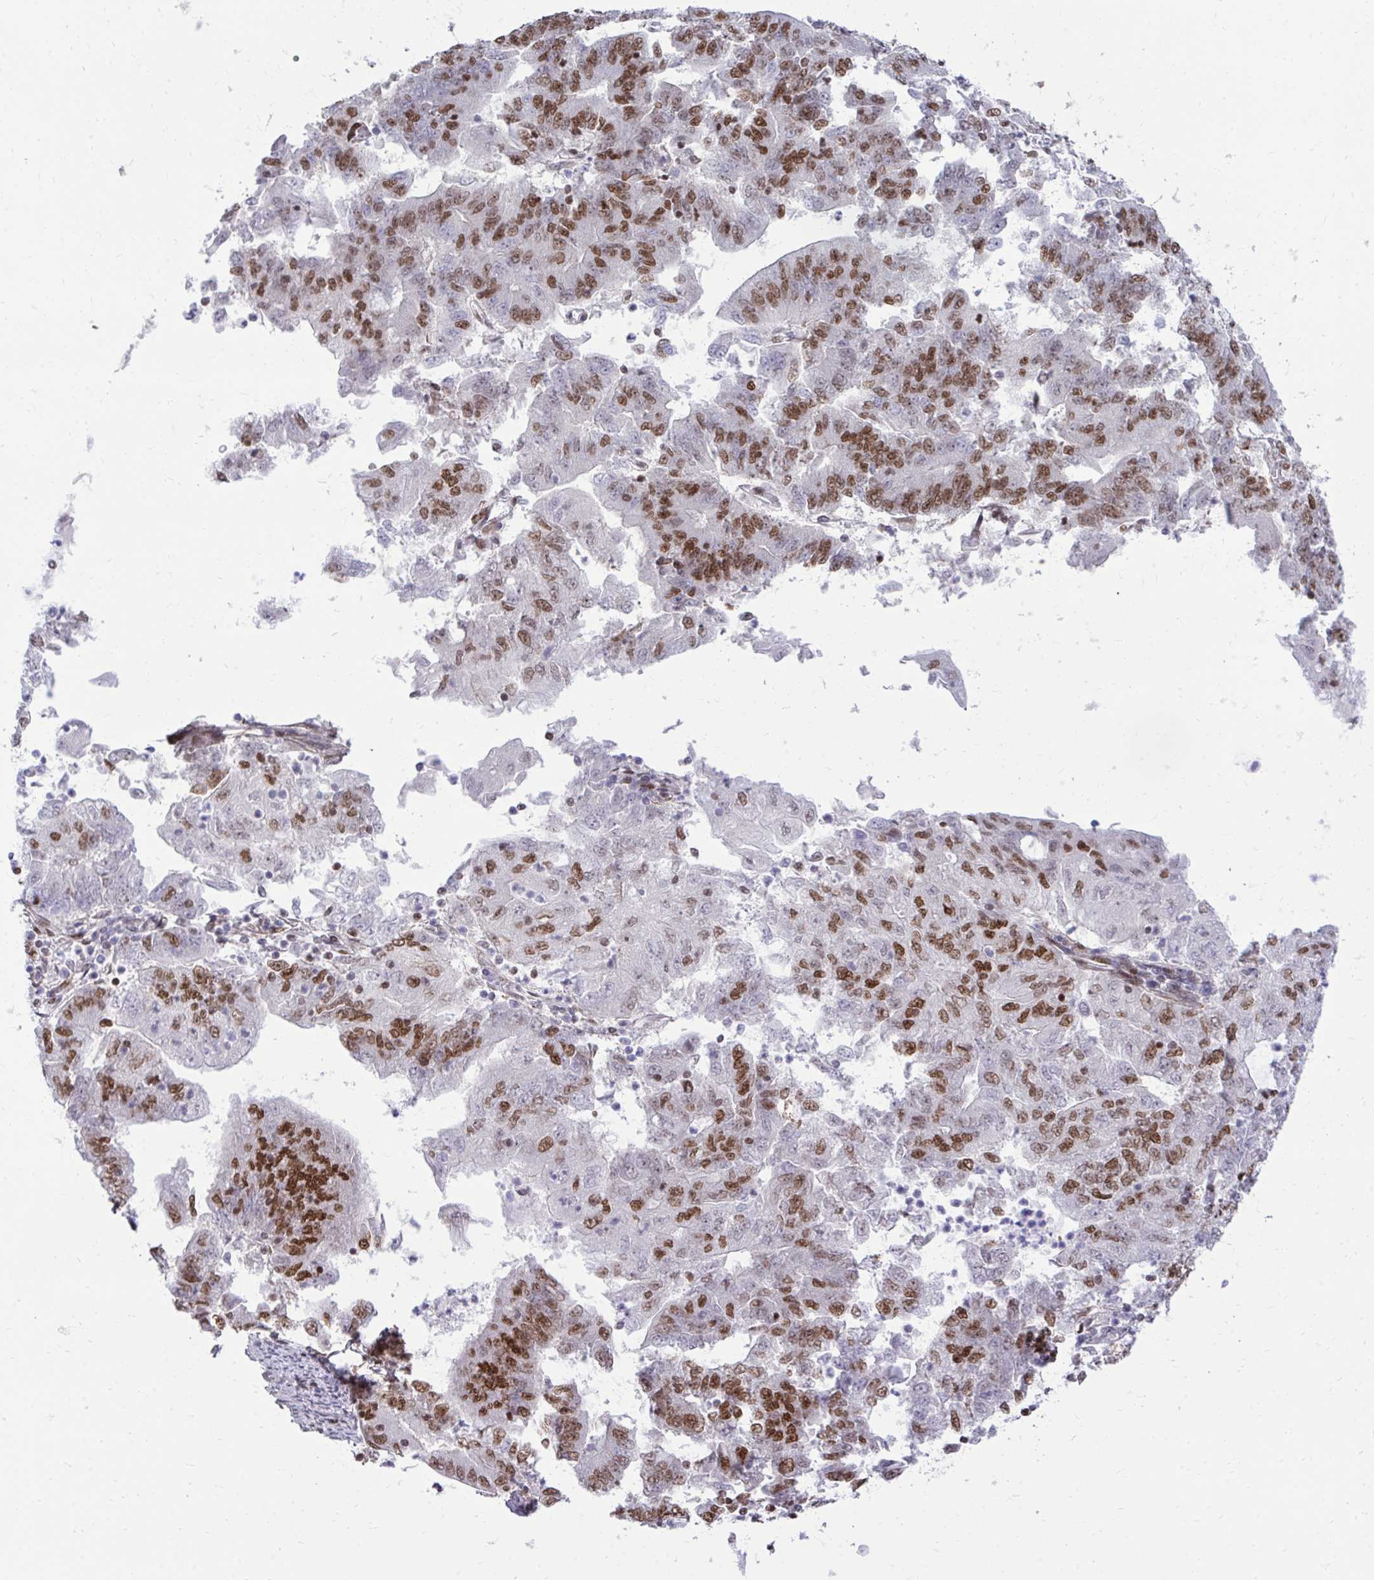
{"staining": {"intensity": "strong", "quantity": "25%-75%", "location": "nuclear"}, "tissue": "endometrial cancer", "cell_type": "Tumor cells", "image_type": "cancer", "snomed": [{"axis": "morphology", "description": "Adenocarcinoma, NOS"}, {"axis": "topography", "description": "Endometrium"}], "caption": "Immunohistochemistry (IHC) (DAB) staining of endometrial adenocarcinoma demonstrates strong nuclear protein expression in about 25%-75% of tumor cells.", "gene": "CDYL", "patient": {"sex": "female", "age": 70}}